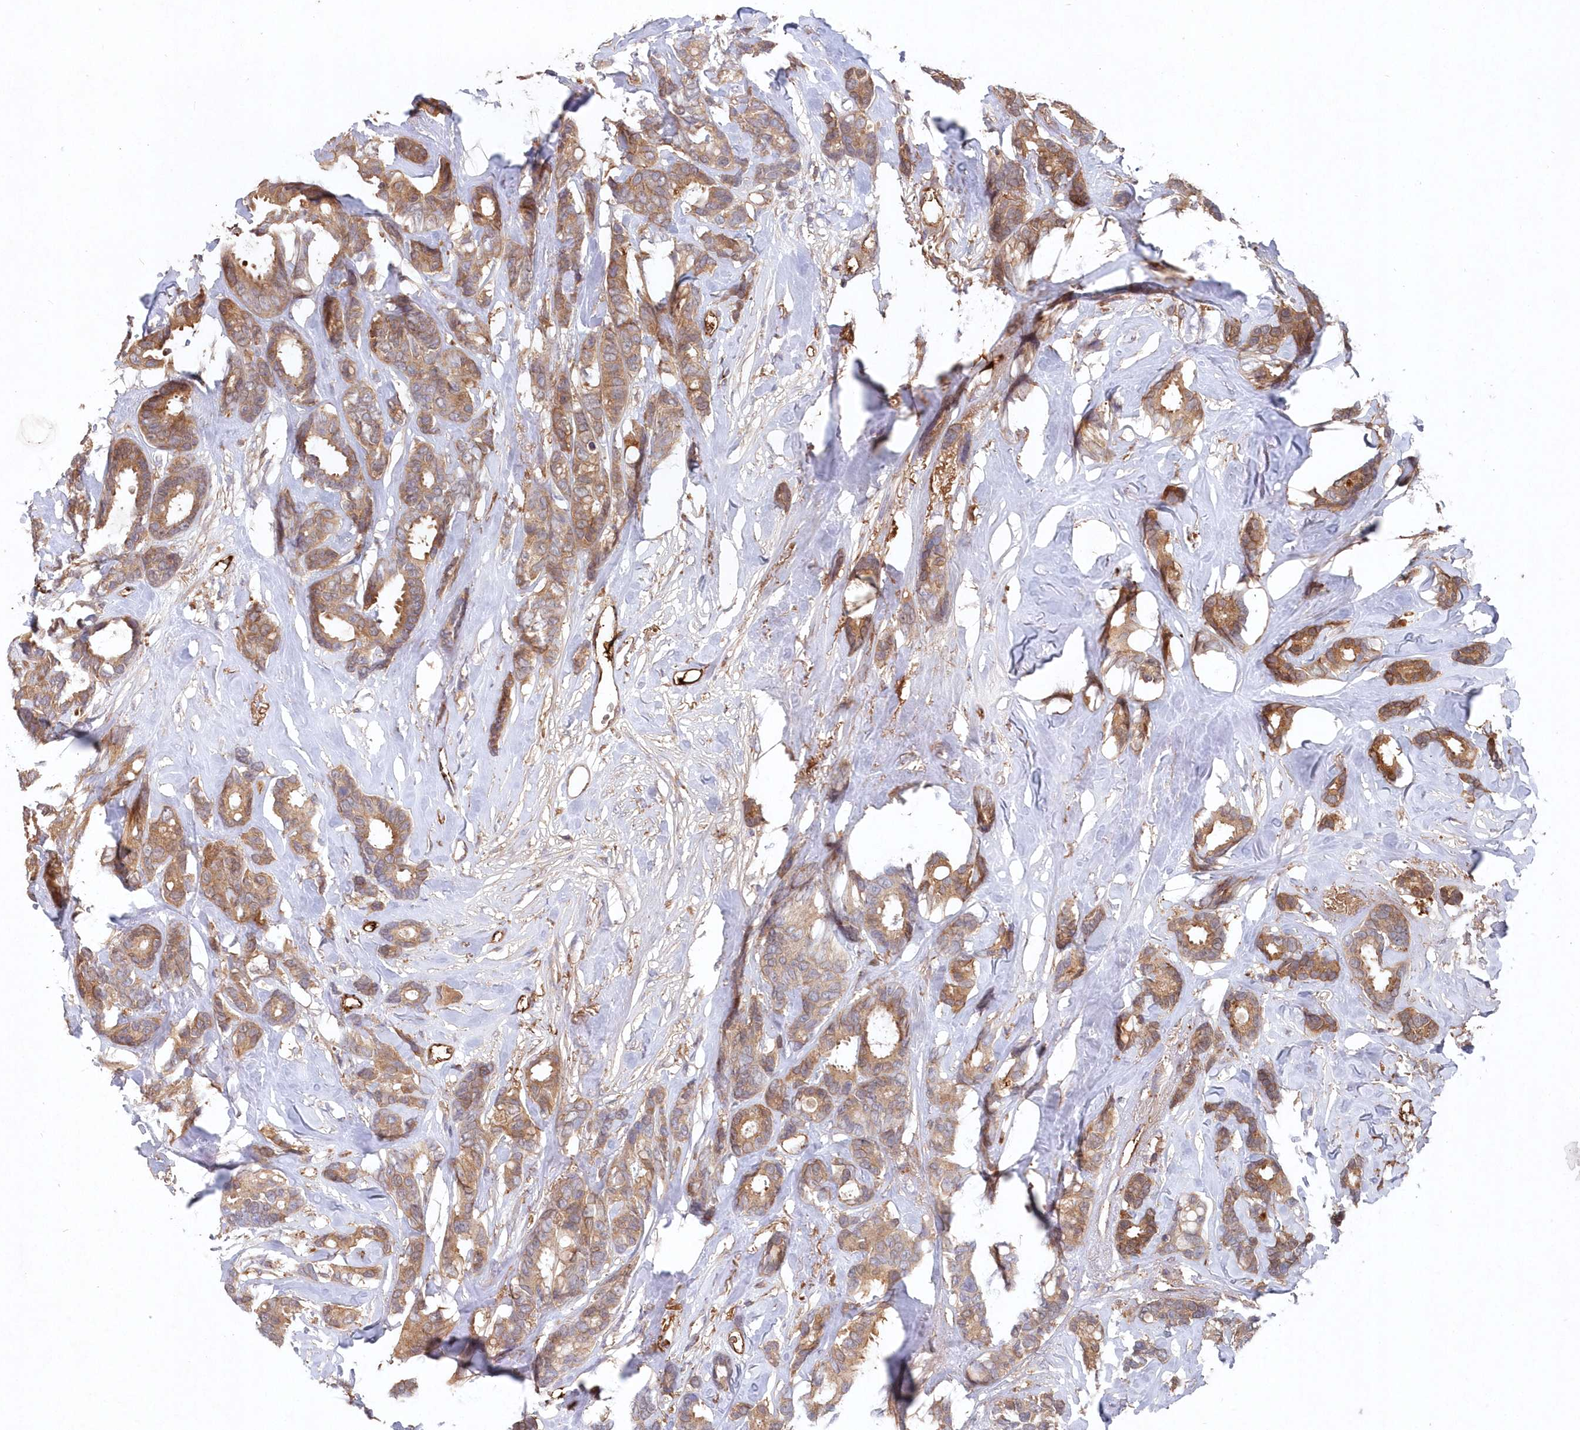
{"staining": {"intensity": "moderate", "quantity": ">75%", "location": "cytoplasmic/membranous"}, "tissue": "breast cancer", "cell_type": "Tumor cells", "image_type": "cancer", "snomed": [{"axis": "morphology", "description": "Duct carcinoma"}, {"axis": "topography", "description": "Breast"}], "caption": "Immunohistochemistry (DAB (3,3'-diaminobenzidine)) staining of breast intraductal carcinoma shows moderate cytoplasmic/membranous protein staining in approximately >75% of tumor cells. The staining was performed using DAB, with brown indicating positive protein expression. Nuclei are stained blue with hematoxylin.", "gene": "ABHD14B", "patient": {"sex": "female", "age": 87}}